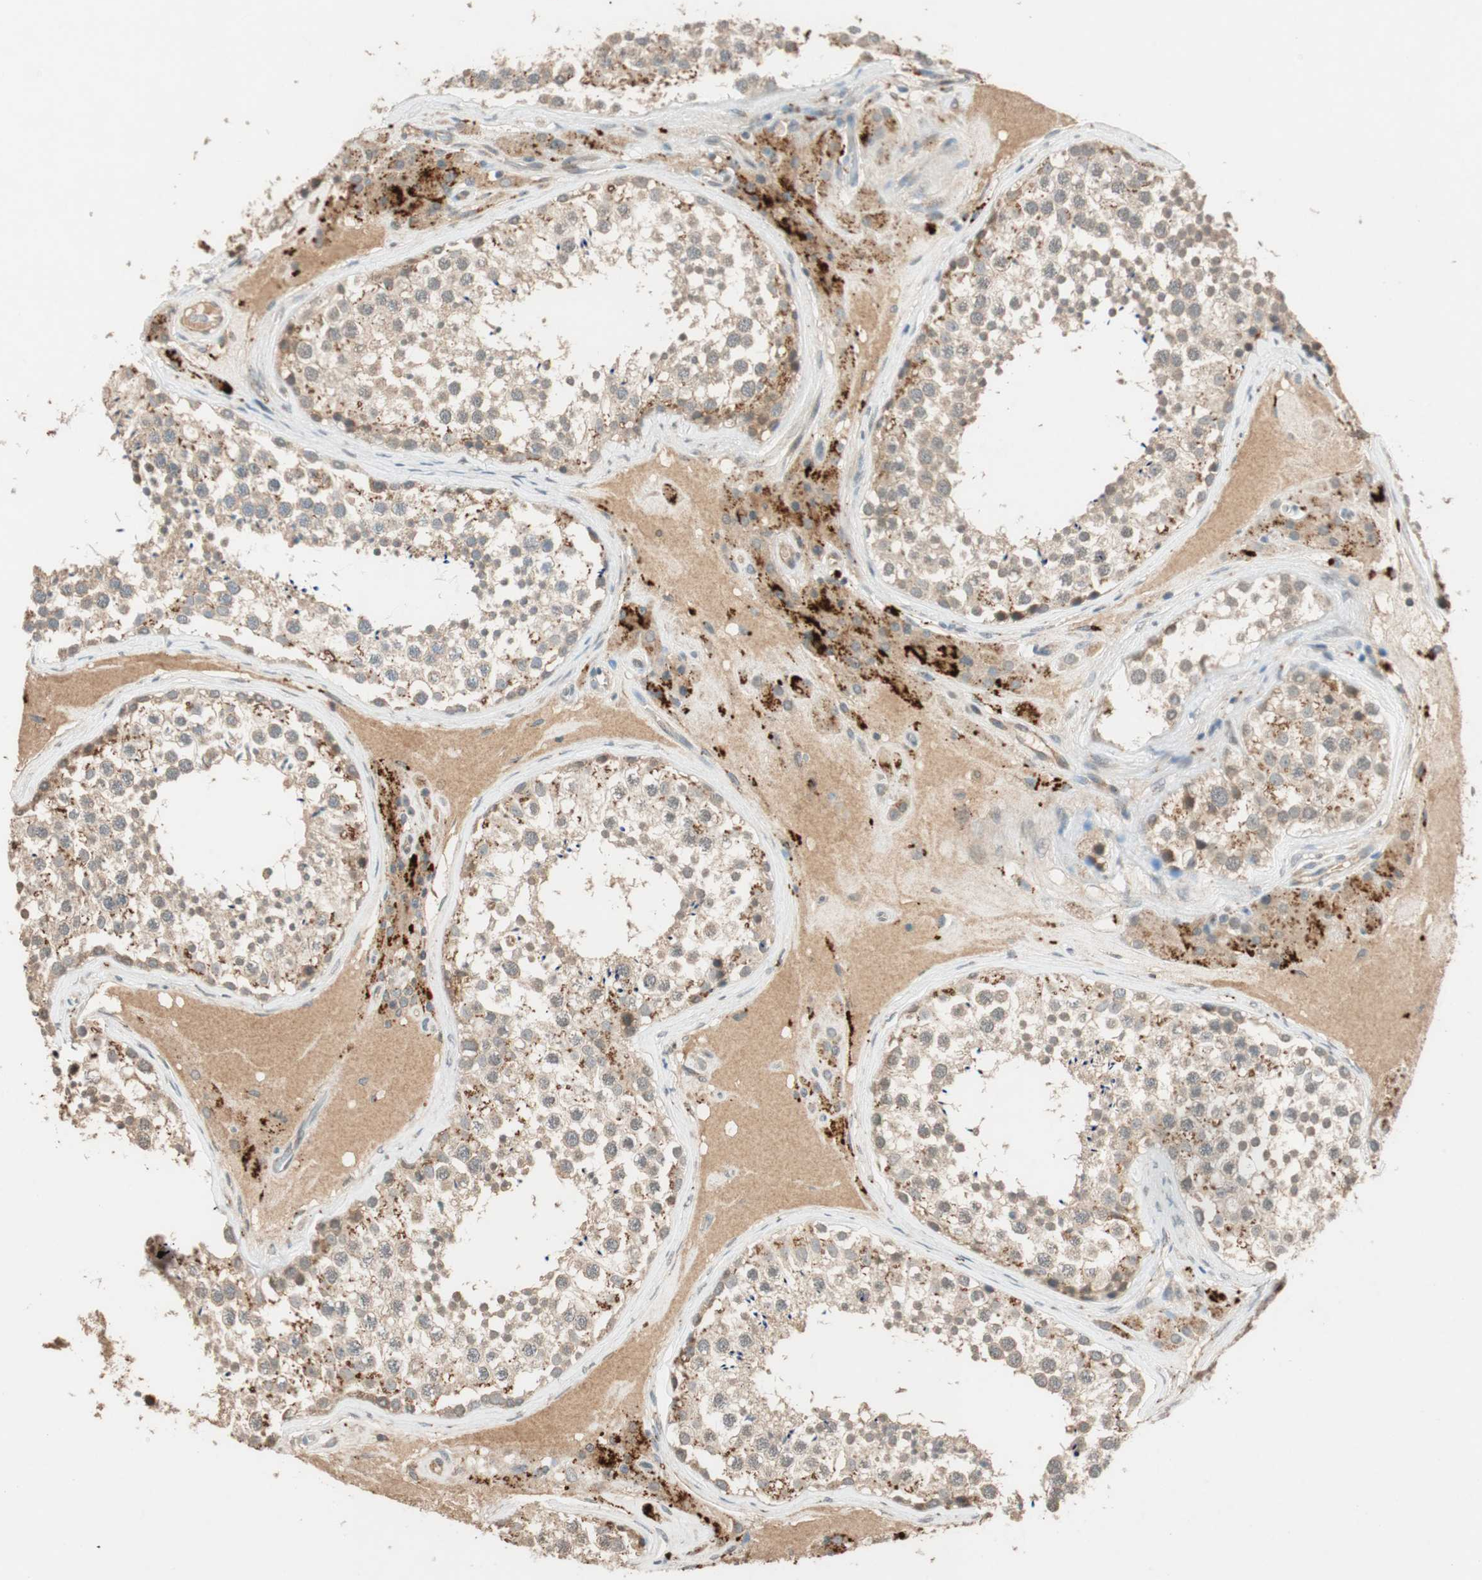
{"staining": {"intensity": "weak", "quantity": ">75%", "location": "cytoplasmic/membranous"}, "tissue": "testis", "cell_type": "Cells in seminiferous ducts", "image_type": "normal", "snomed": [{"axis": "morphology", "description": "Normal tissue, NOS"}, {"axis": "topography", "description": "Testis"}], "caption": "Human testis stained for a protein (brown) exhibits weak cytoplasmic/membranous positive positivity in approximately >75% of cells in seminiferous ducts.", "gene": "GLB1", "patient": {"sex": "male", "age": 46}}